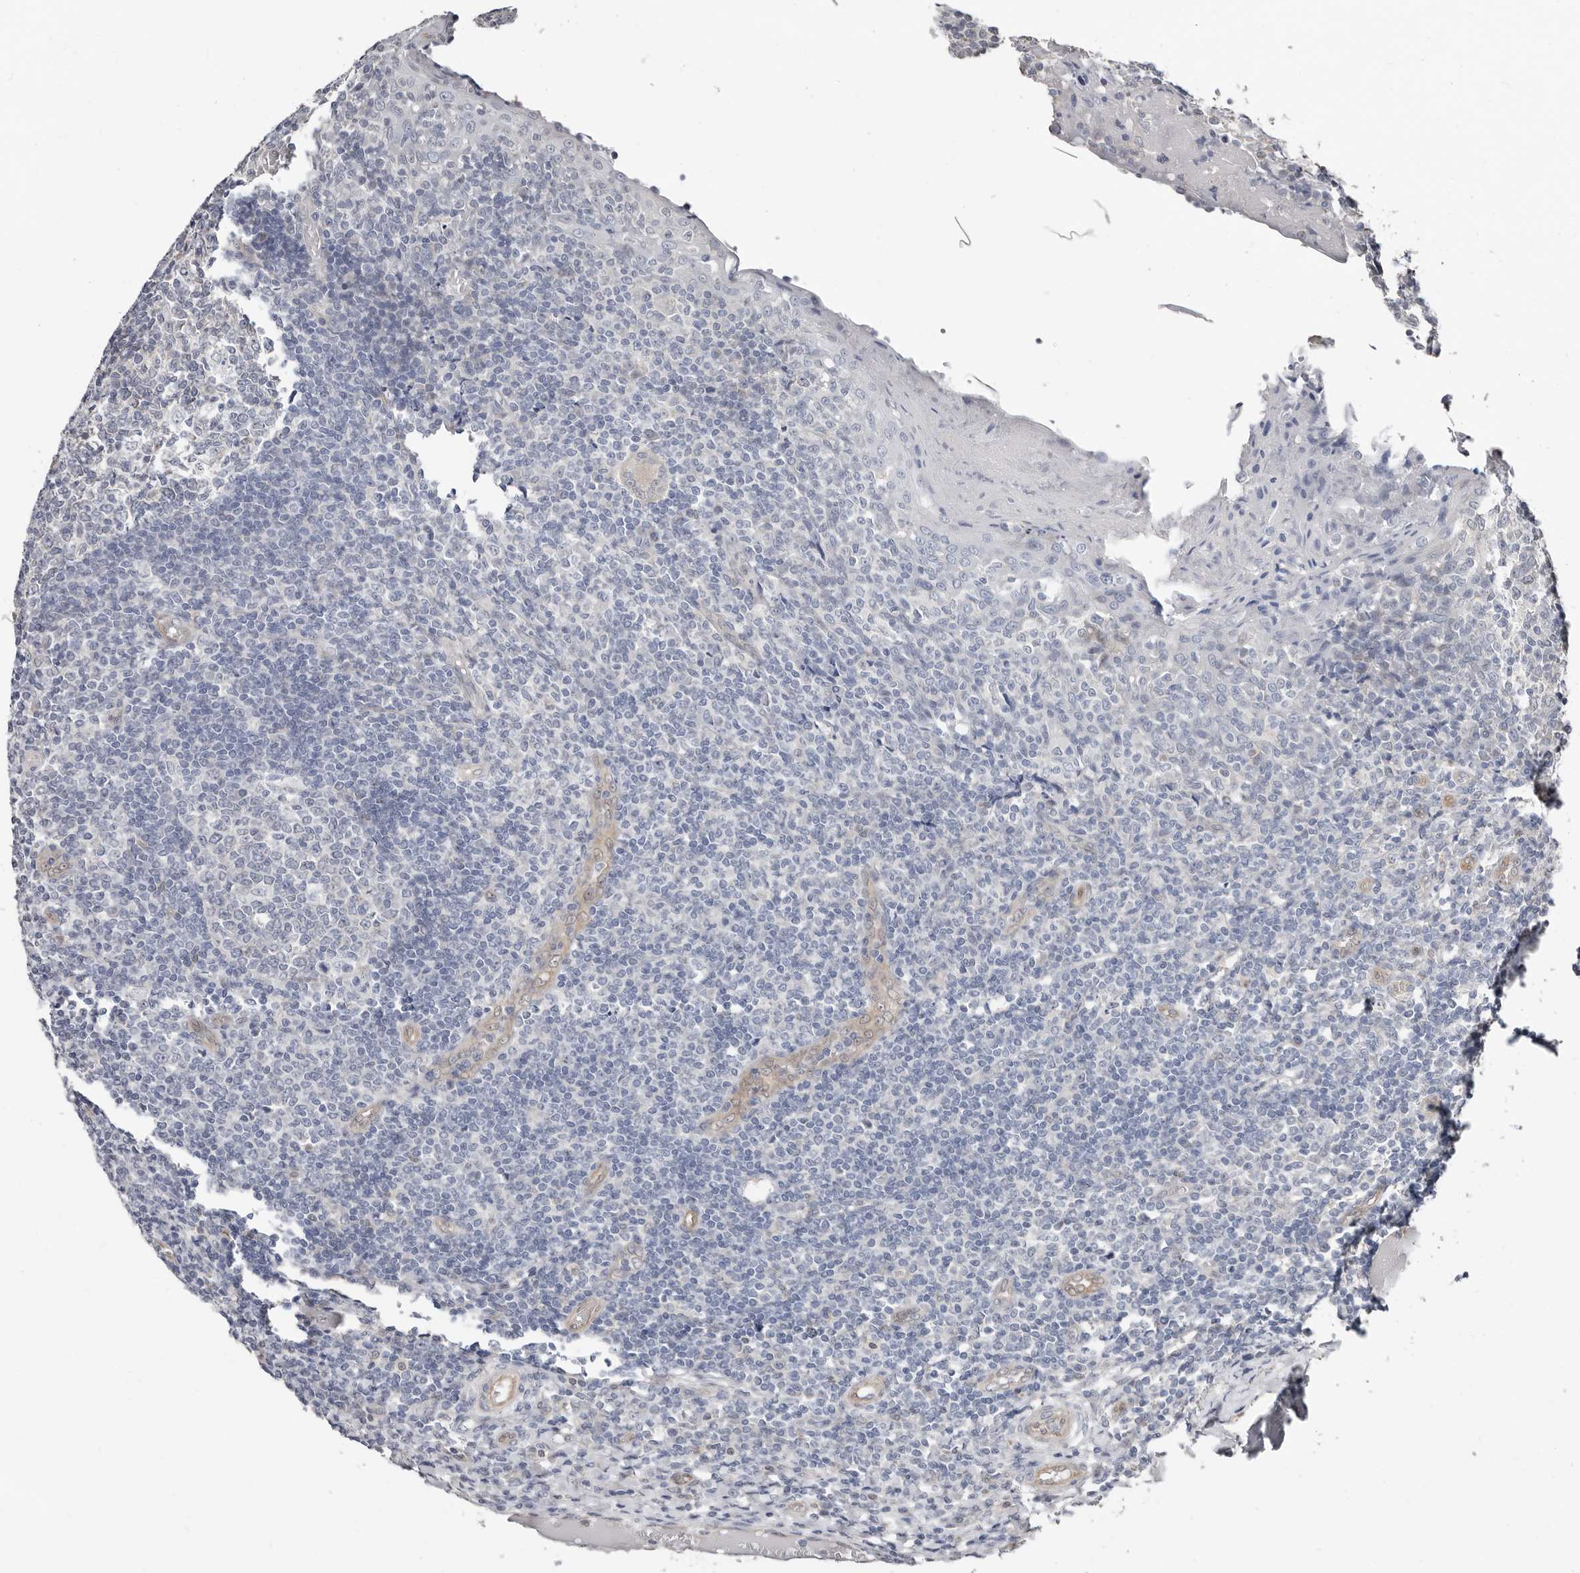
{"staining": {"intensity": "negative", "quantity": "none", "location": "none"}, "tissue": "tonsil", "cell_type": "Germinal center cells", "image_type": "normal", "snomed": [{"axis": "morphology", "description": "Normal tissue, NOS"}, {"axis": "topography", "description": "Tonsil"}], "caption": "High magnification brightfield microscopy of benign tonsil stained with DAB (brown) and counterstained with hematoxylin (blue): germinal center cells show no significant expression. (Brightfield microscopy of DAB immunohistochemistry (IHC) at high magnification).", "gene": "ASRGL1", "patient": {"sex": "female", "age": 19}}